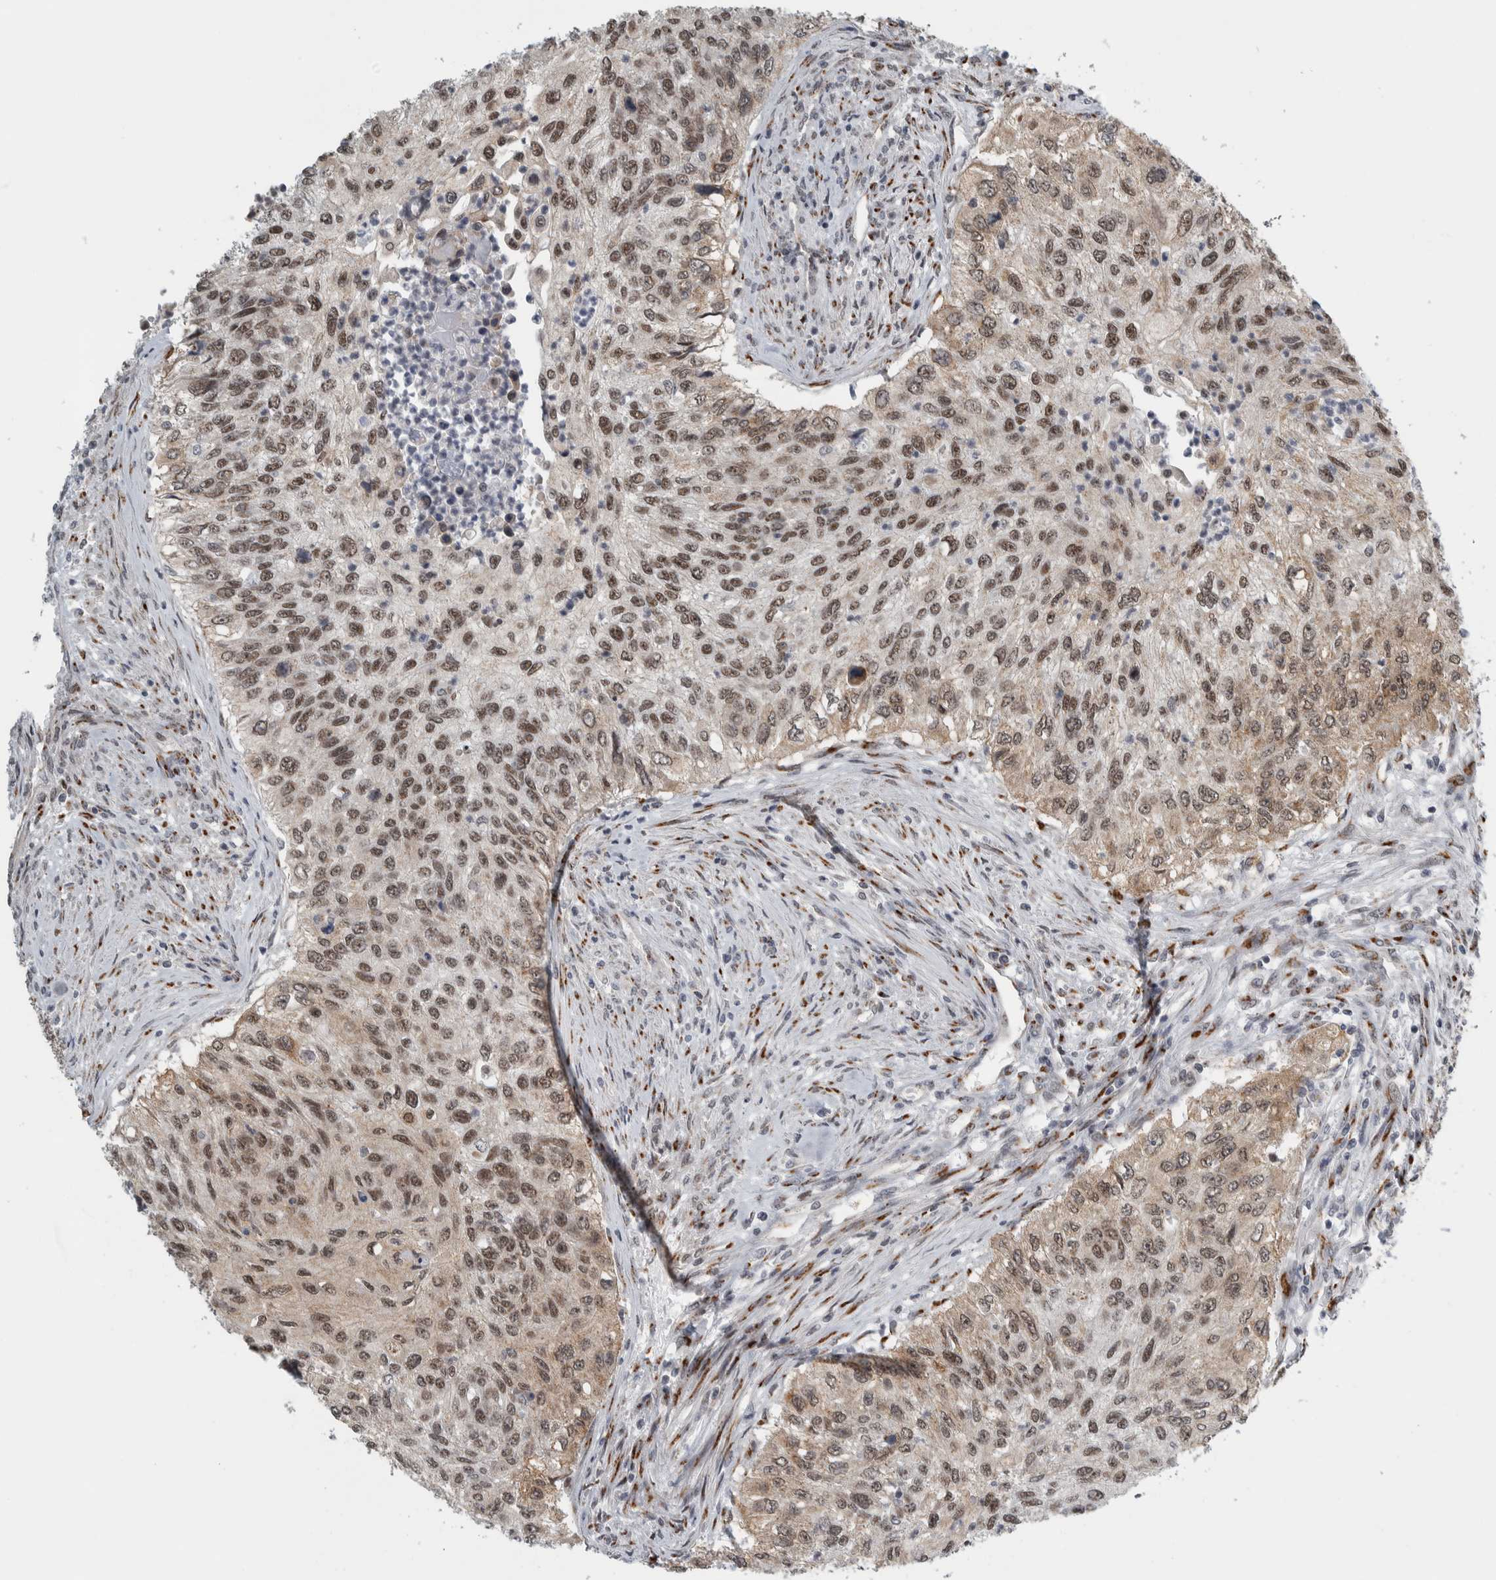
{"staining": {"intensity": "moderate", "quantity": ">75%", "location": "cytoplasmic/membranous,nuclear"}, "tissue": "urothelial cancer", "cell_type": "Tumor cells", "image_type": "cancer", "snomed": [{"axis": "morphology", "description": "Urothelial carcinoma, High grade"}, {"axis": "topography", "description": "Urinary bladder"}], "caption": "This histopathology image exhibits immunohistochemistry (IHC) staining of human urothelial cancer, with medium moderate cytoplasmic/membranous and nuclear positivity in approximately >75% of tumor cells.", "gene": "ZMYND8", "patient": {"sex": "female", "age": 60}}